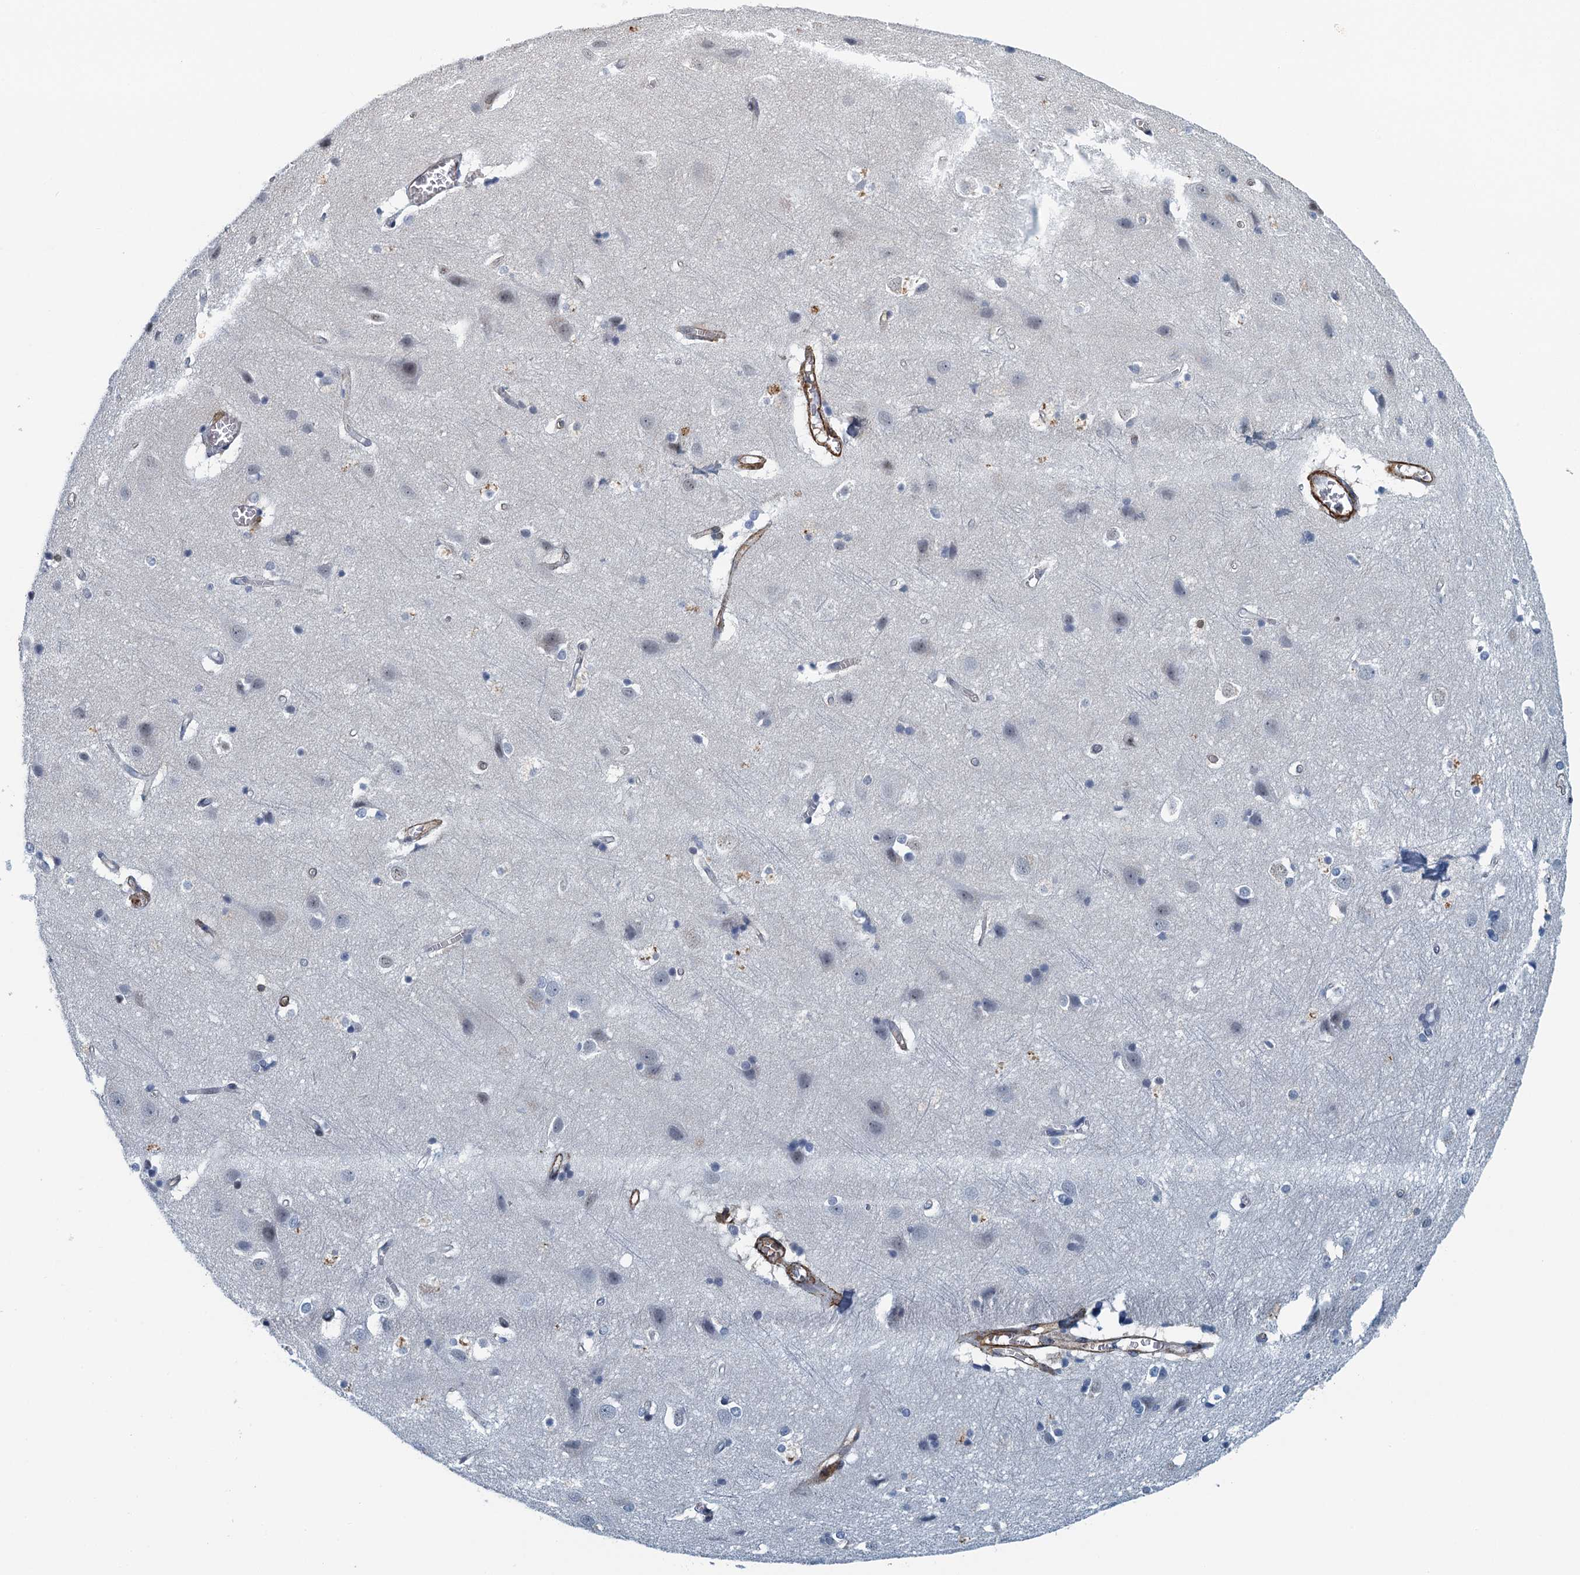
{"staining": {"intensity": "strong", "quantity": "25%-75%", "location": "cytoplasmic/membranous"}, "tissue": "cerebral cortex", "cell_type": "Endothelial cells", "image_type": "normal", "snomed": [{"axis": "morphology", "description": "Normal tissue, NOS"}, {"axis": "topography", "description": "Cerebral cortex"}], "caption": "The histopathology image exhibits immunohistochemical staining of benign cerebral cortex. There is strong cytoplasmic/membranous expression is appreciated in approximately 25%-75% of endothelial cells.", "gene": "ALG2", "patient": {"sex": "male", "age": 54}}